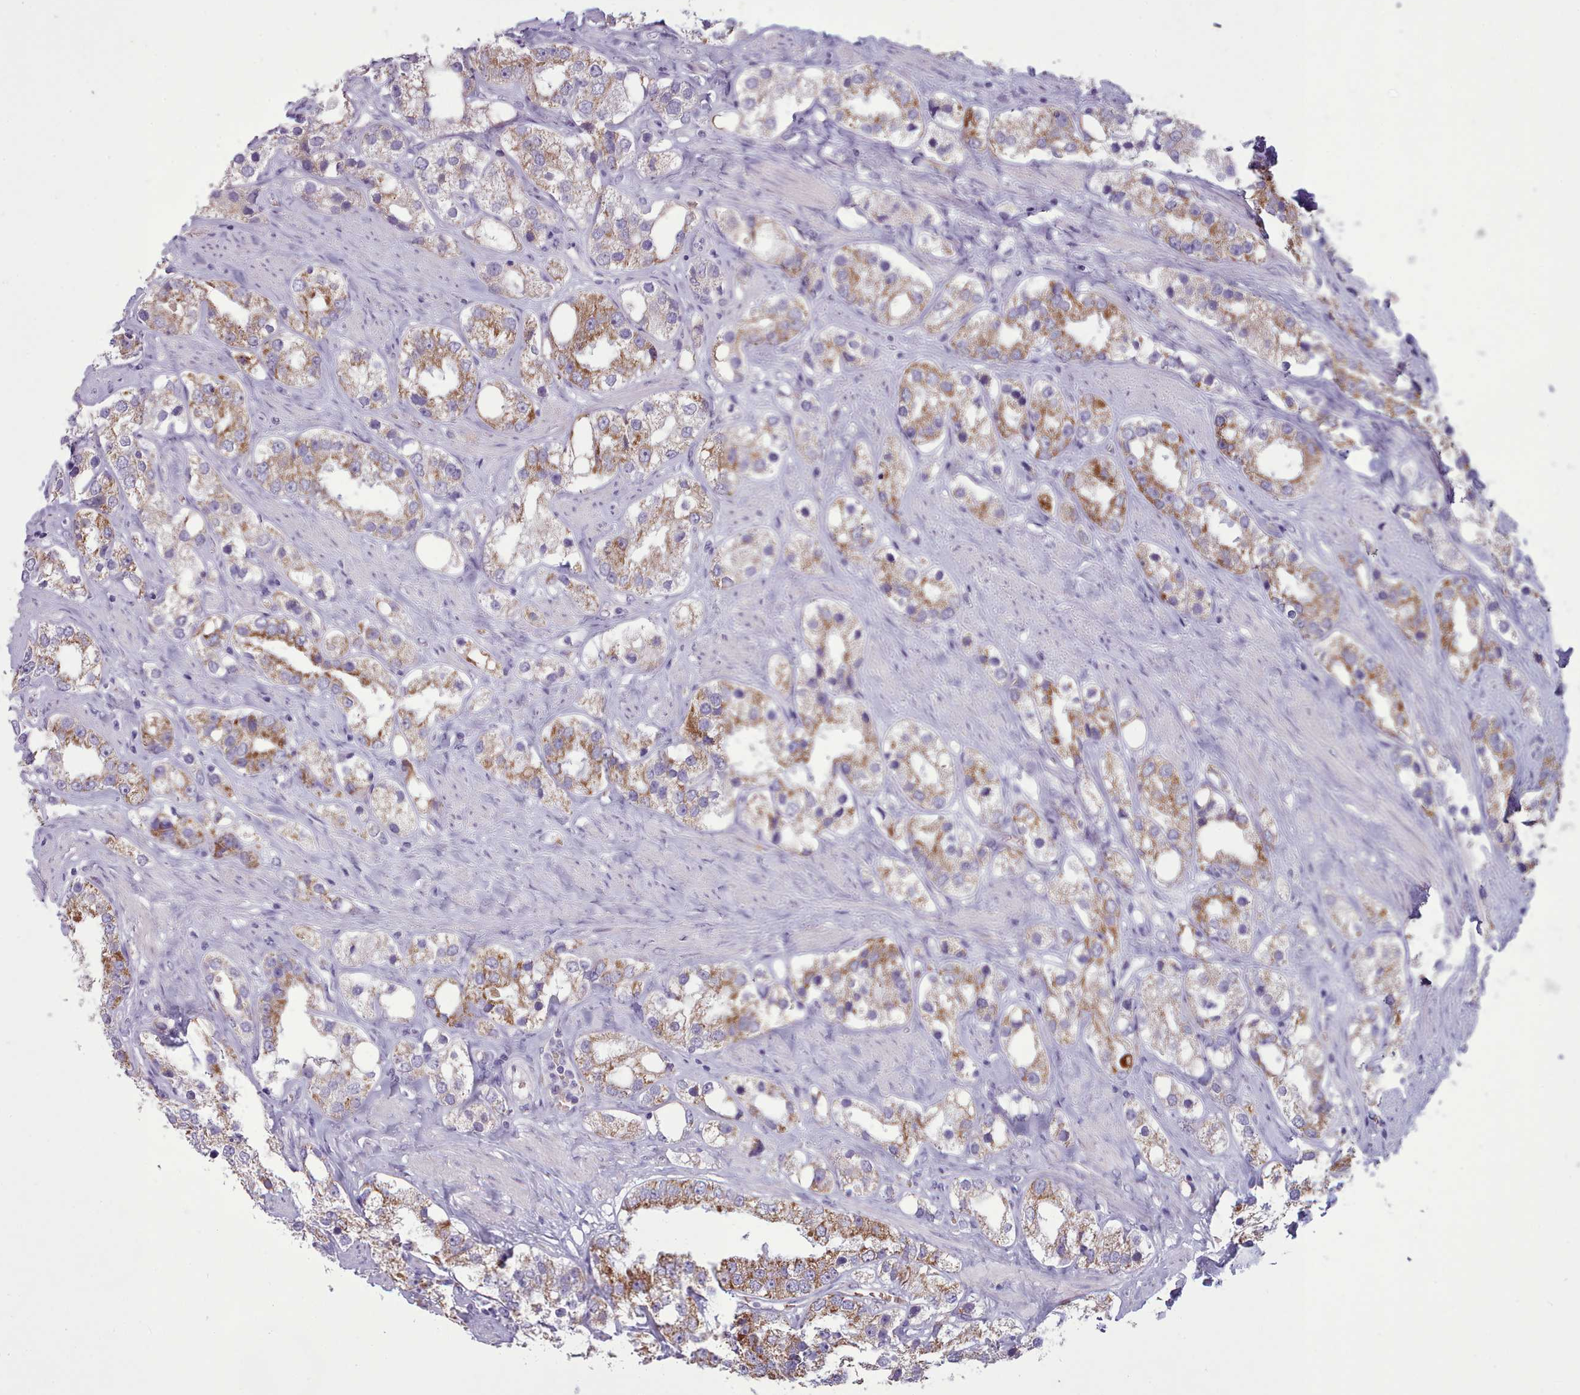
{"staining": {"intensity": "moderate", "quantity": "25%-75%", "location": "cytoplasmic/membranous"}, "tissue": "prostate cancer", "cell_type": "Tumor cells", "image_type": "cancer", "snomed": [{"axis": "morphology", "description": "Adenocarcinoma, NOS"}, {"axis": "topography", "description": "Prostate"}], "caption": "IHC image of human prostate cancer stained for a protein (brown), which exhibits medium levels of moderate cytoplasmic/membranous expression in approximately 25%-75% of tumor cells.", "gene": "AK4", "patient": {"sex": "male", "age": 79}}